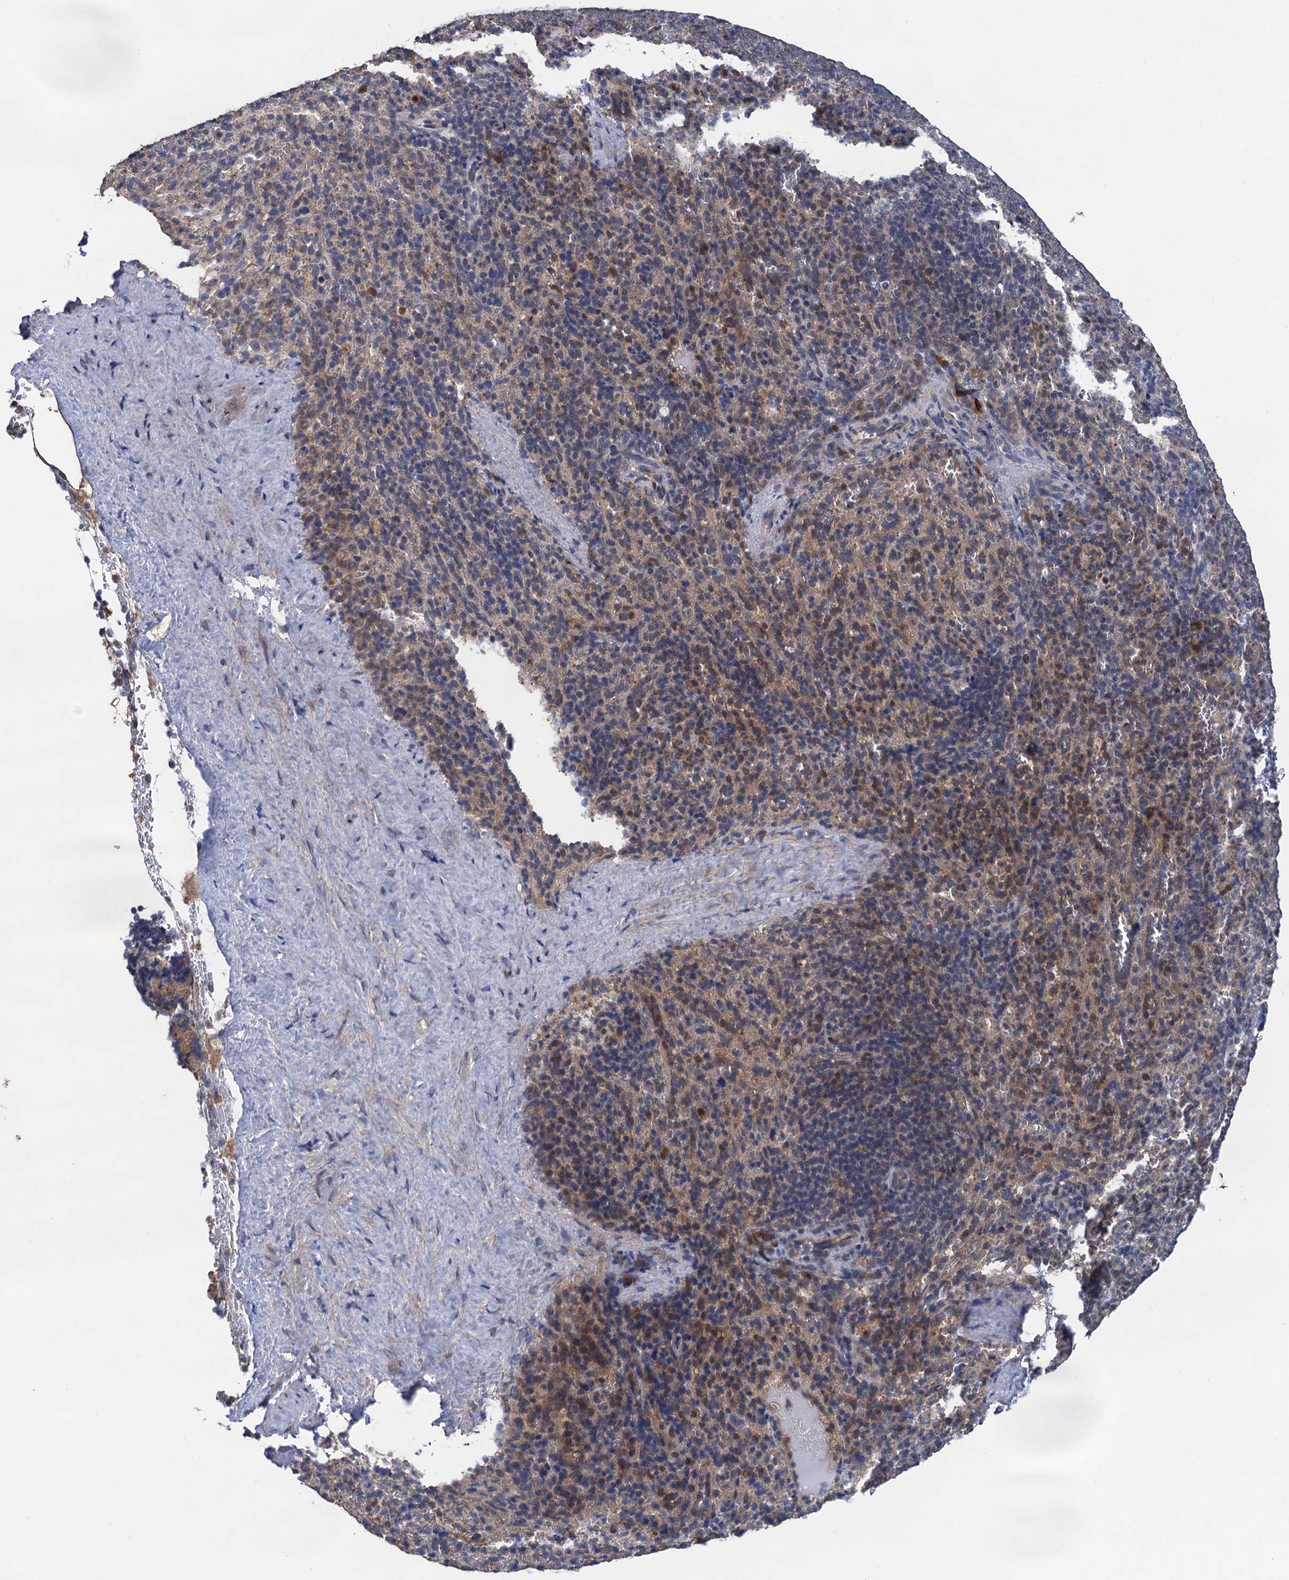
{"staining": {"intensity": "weak", "quantity": "<25%", "location": "cytoplasmic/membranous"}, "tissue": "spleen", "cell_type": "Cells in red pulp", "image_type": "normal", "snomed": [{"axis": "morphology", "description": "Normal tissue, NOS"}, {"axis": "topography", "description": "Spleen"}], "caption": "This photomicrograph is of benign spleen stained with IHC to label a protein in brown with the nuclei are counter-stained blue. There is no staining in cells in red pulp. The staining was performed using DAB (3,3'-diaminobenzidine) to visualize the protein expression in brown, while the nuclei were stained in blue with hematoxylin (Magnification: 20x).", "gene": "TMEM39B", "patient": {"sex": "female", "age": 21}}